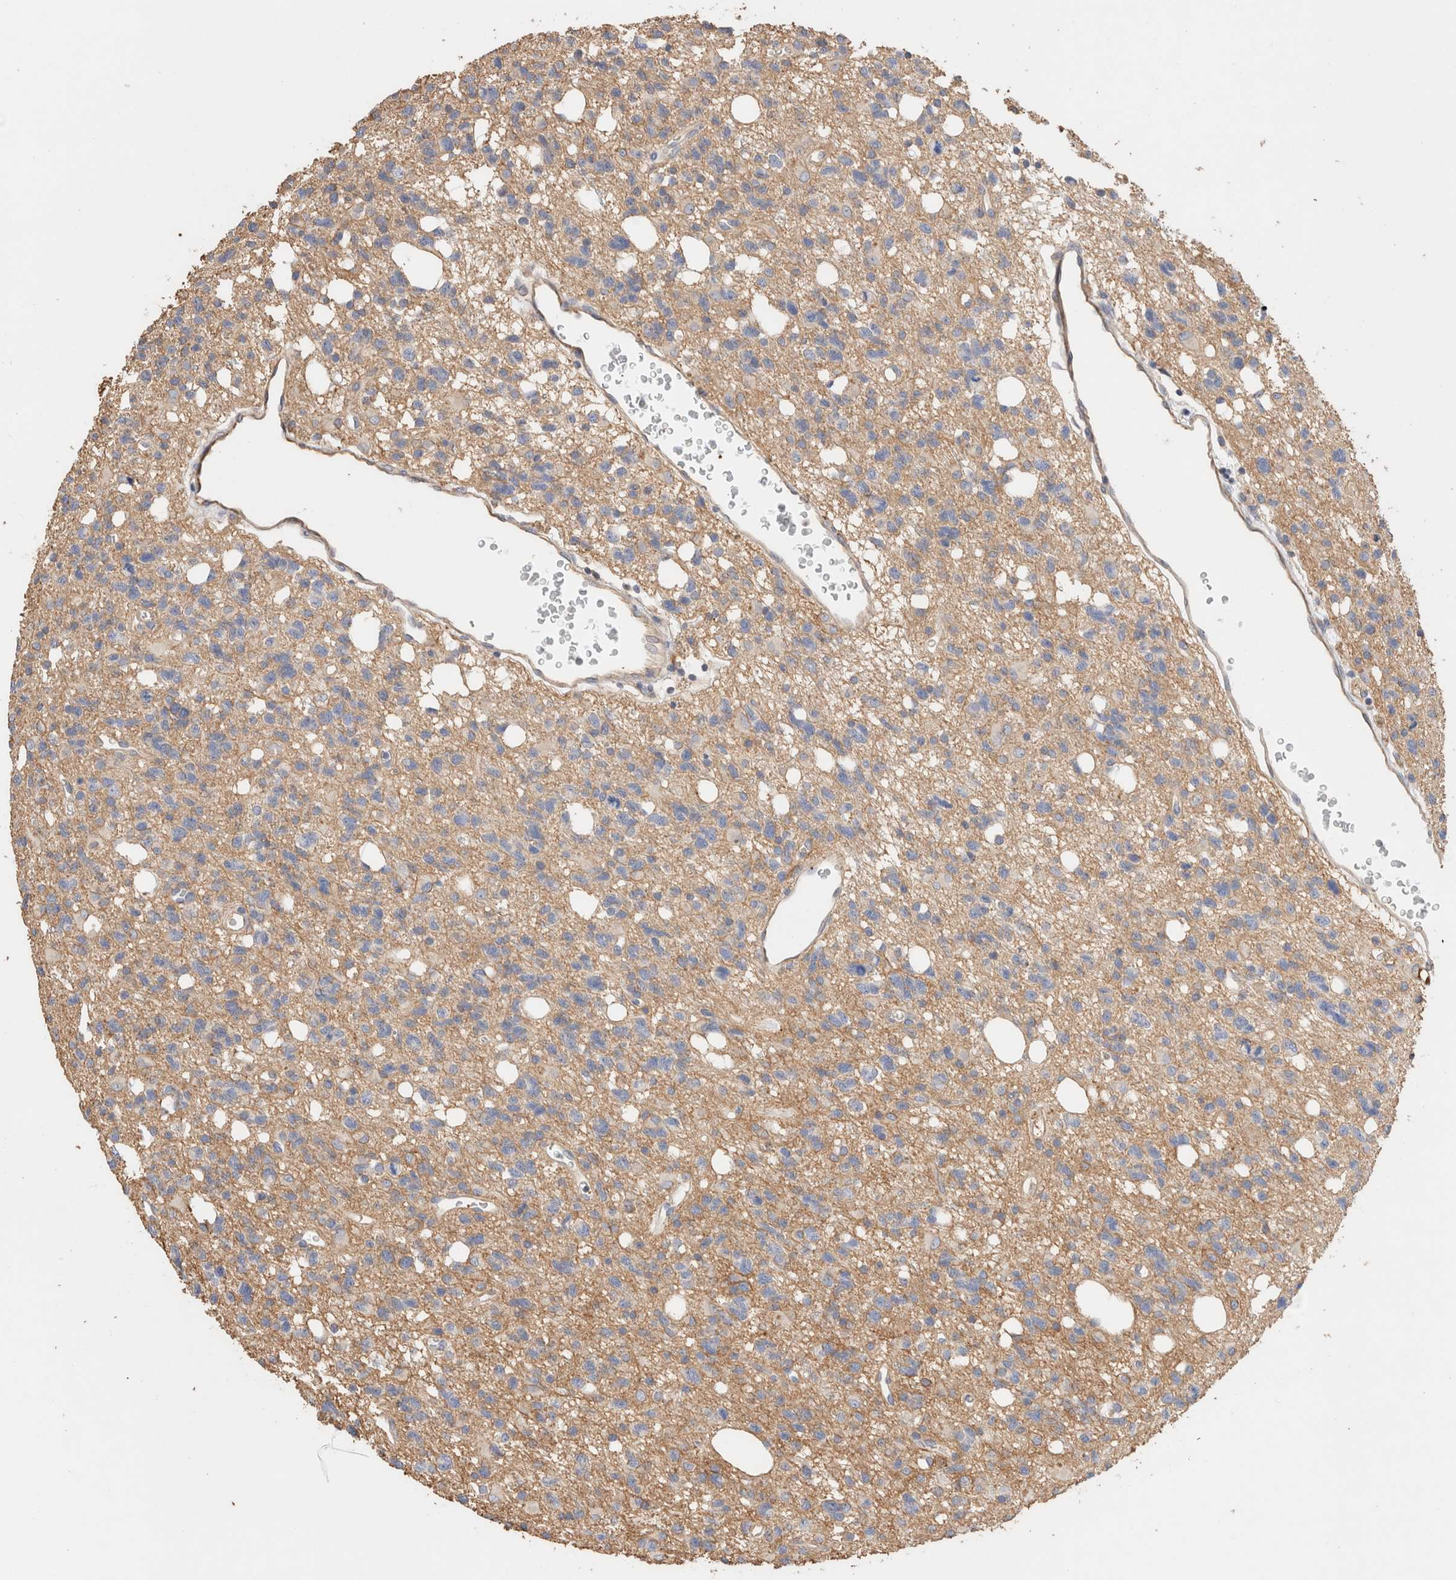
{"staining": {"intensity": "weak", "quantity": "<25%", "location": "cytoplasmic/membranous"}, "tissue": "glioma", "cell_type": "Tumor cells", "image_type": "cancer", "snomed": [{"axis": "morphology", "description": "Glioma, malignant, High grade"}, {"axis": "topography", "description": "Brain"}], "caption": "Immunohistochemical staining of human malignant glioma (high-grade) demonstrates no significant positivity in tumor cells.", "gene": "PROS1", "patient": {"sex": "female", "age": 62}}